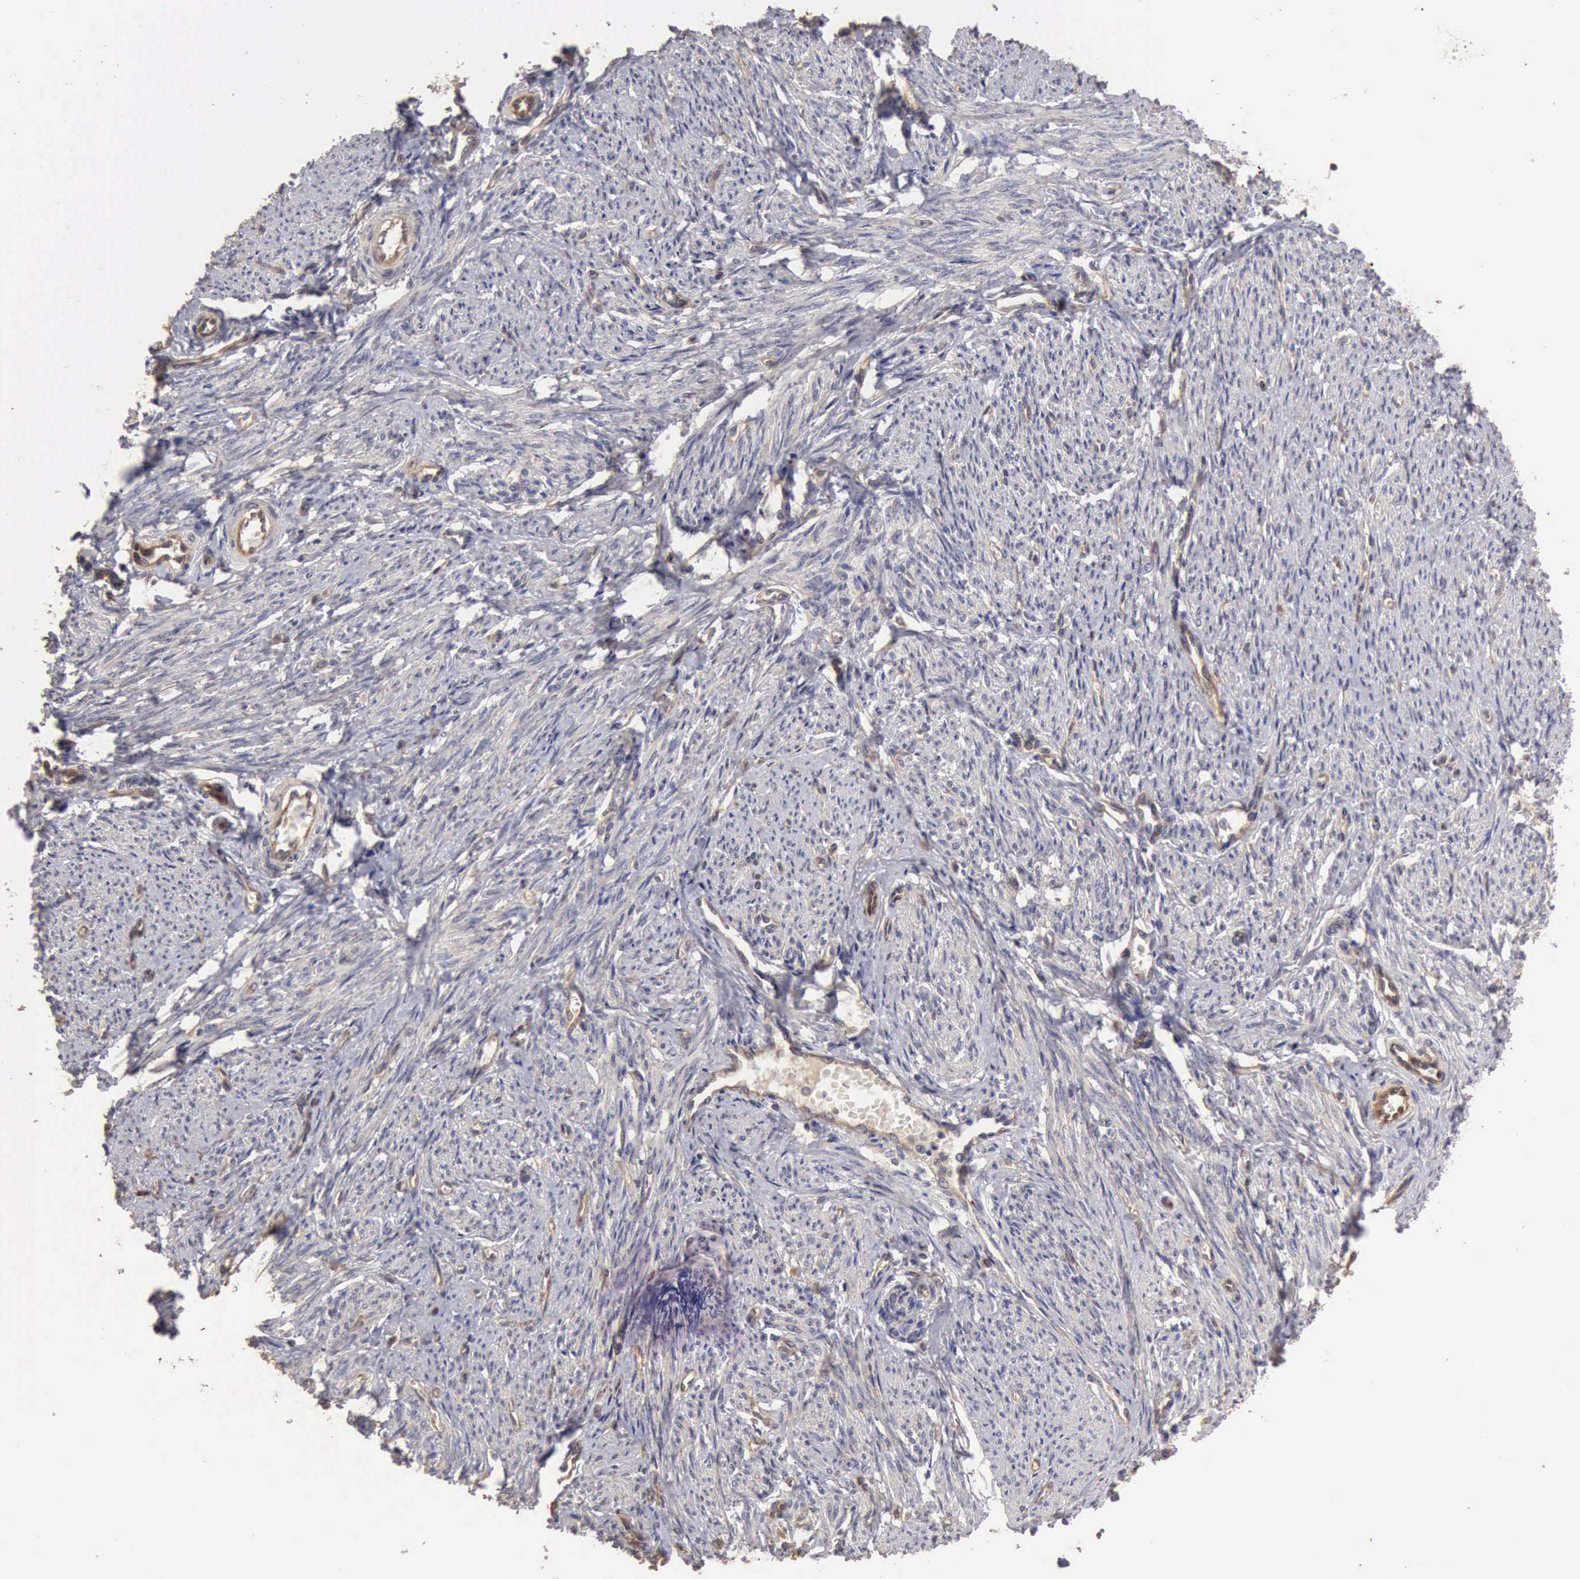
{"staining": {"intensity": "negative", "quantity": "none", "location": "none"}, "tissue": "smooth muscle", "cell_type": "Smooth muscle cells", "image_type": "normal", "snomed": [{"axis": "morphology", "description": "Normal tissue, NOS"}, {"axis": "topography", "description": "Smooth muscle"}, {"axis": "topography", "description": "Cervix"}], "caption": "This micrograph is of normal smooth muscle stained with immunohistochemistry (IHC) to label a protein in brown with the nuclei are counter-stained blue. There is no expression in smooth muscle cells. The staining was performed using DAB (3,3'-diaminobenzidine) to visualize the protein expression in brown, while the nuclei were stained in blue with hematoxylin (Magnification: 20x).", "gene": "BMX", "patient": {"sex": "female", "age": 70}}